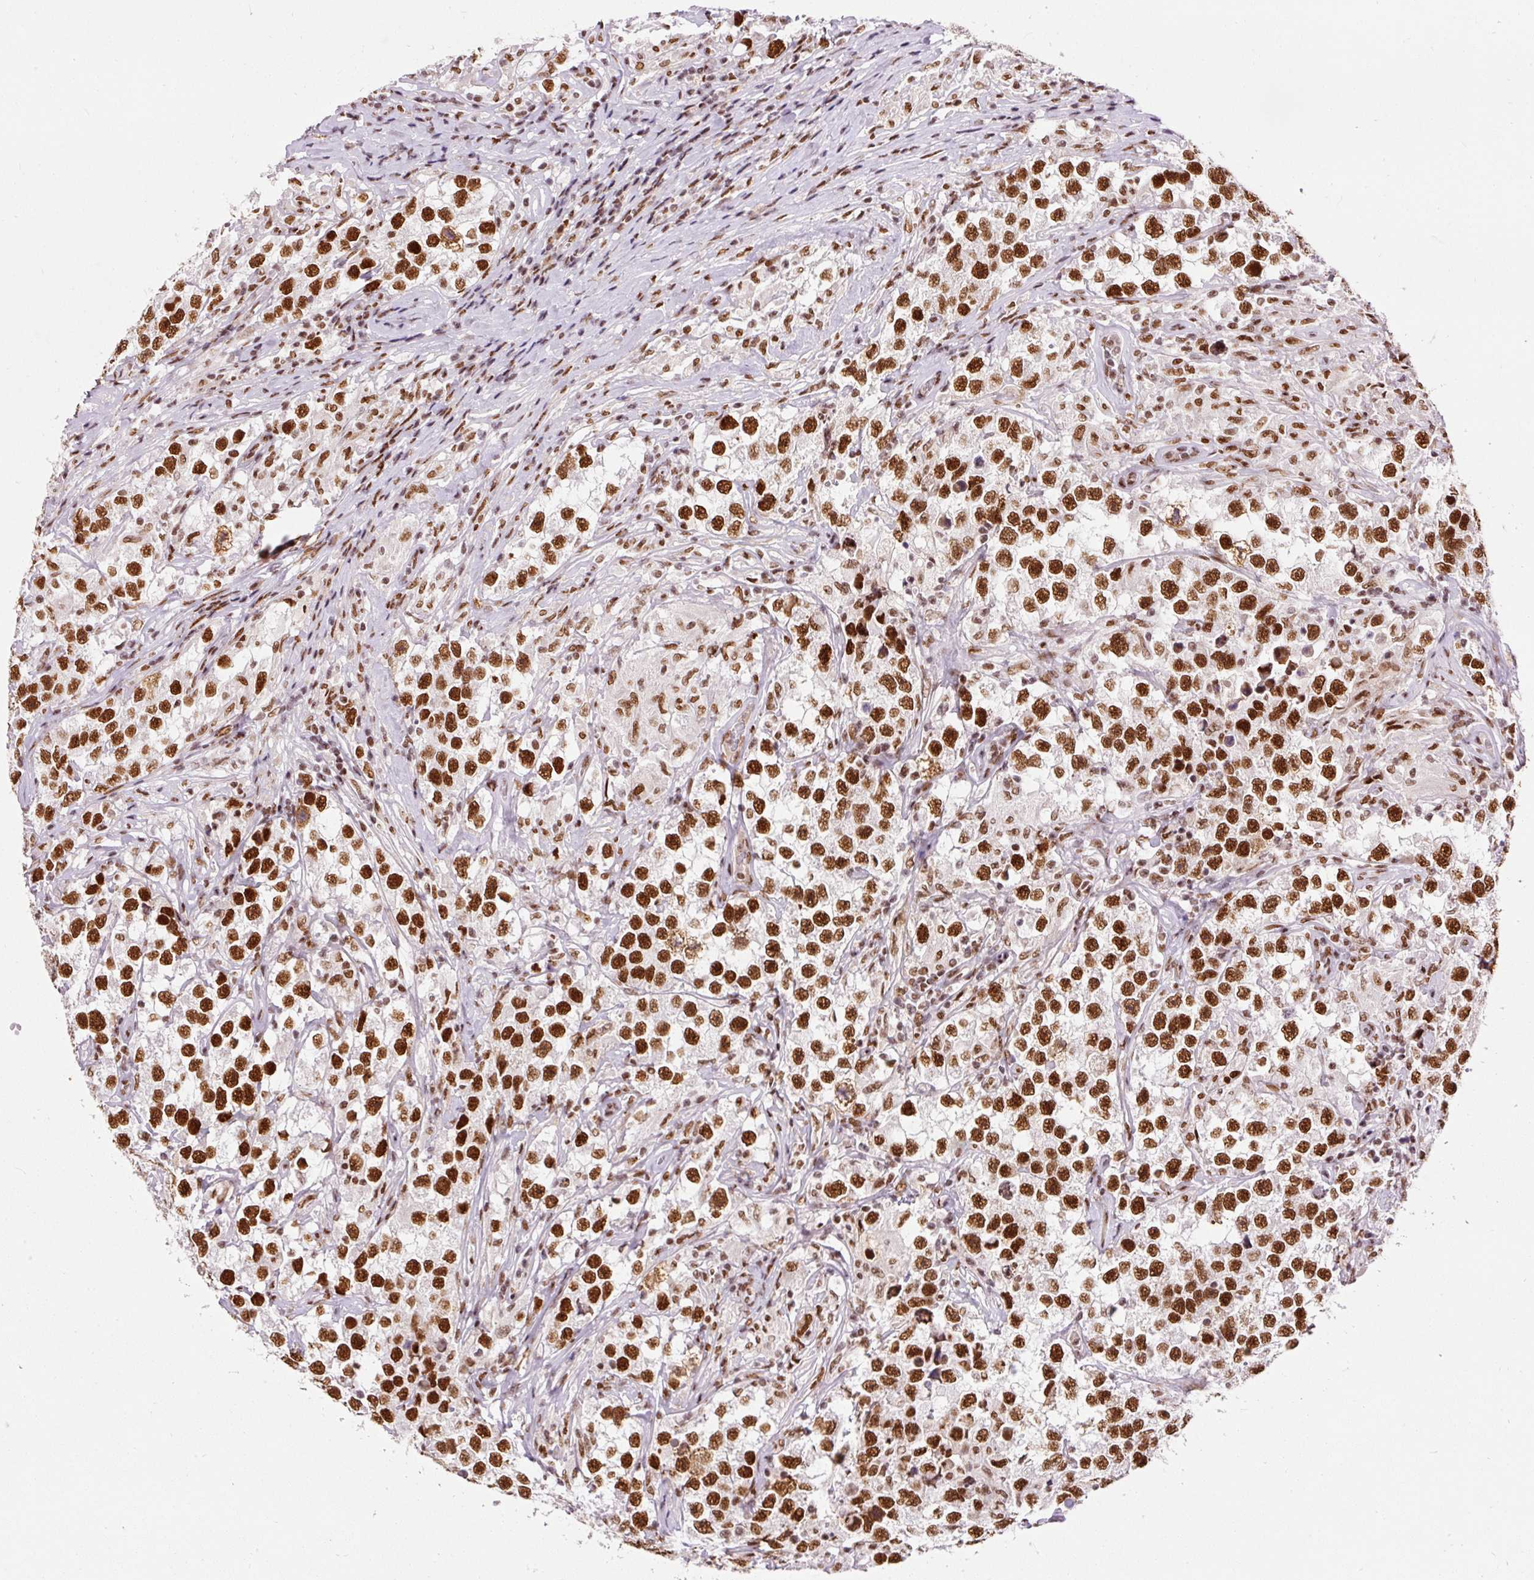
{"staining": {"intensity": "strong", "quantity": ">75%", "location": "nuclear"}, "tissue": "testis cancer", "cell_type": "Tumor cells", "image_type": "cancer", "snomed": [{"axis": "morphology", "description": "Seminoma, NOS"}, {"axis": "topography", "description": "Testis"}], "caption": "Brown immunohistochemical staining in seminoma (testis) shows strong nuclear positivity in about >75% of tumor cells.", "gene": "HNRNPC", "patient": {"sex": "male", "age": 46}}